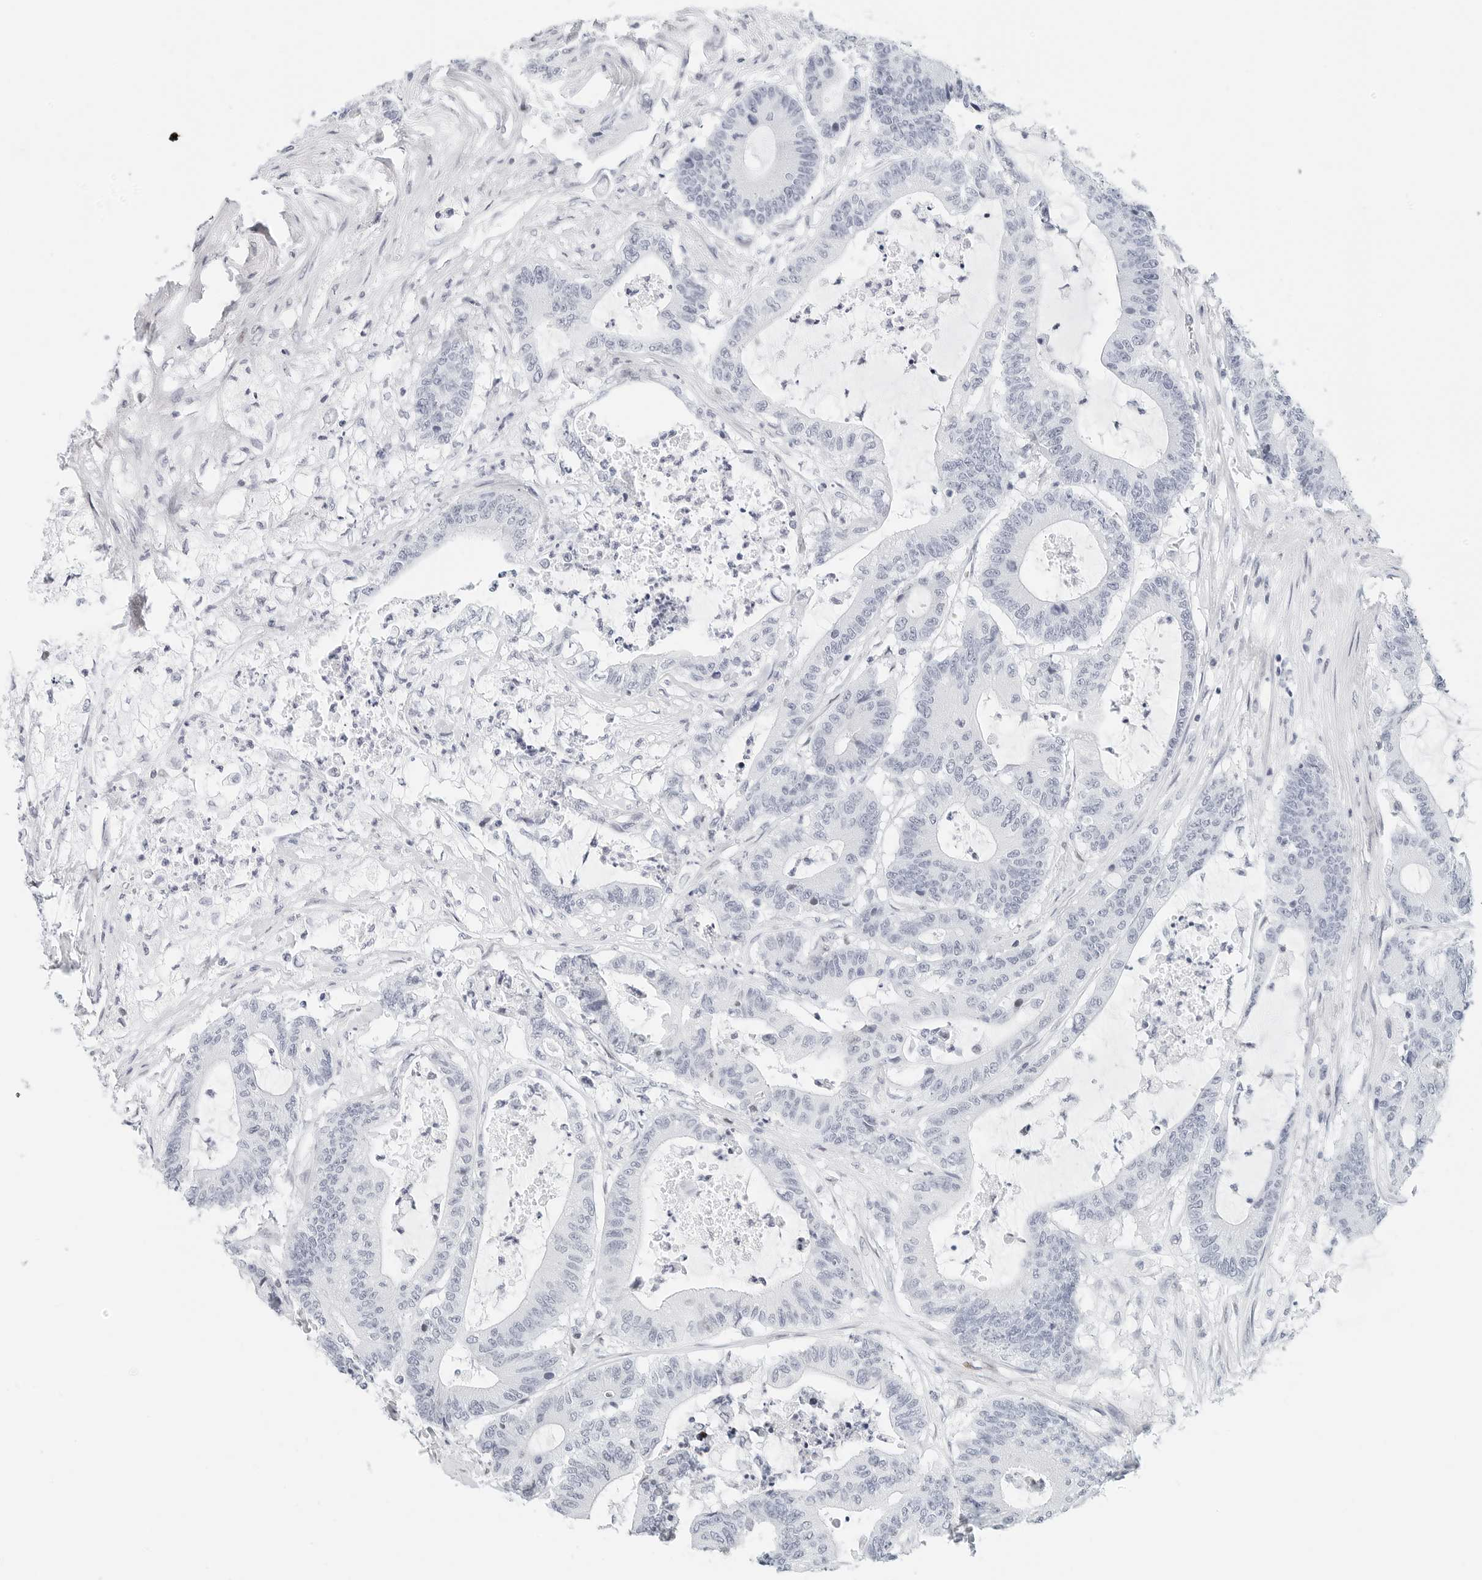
{"staining": {"intensity": "negative", "quantity": "none", "location": "none"}, "tissue": "colorectal cancer", "cell_type": "Tumor cells", "image_type": "cancer", "snomed": [{"axis": "morphology", "description": "Adenocarcinoma, NOS"}, {"axis": "topography", "description": "Colon"}], "caption": "Tumor cells are negative for protein expression in human colorectal cancer.", "gene": "NTMT2", "patient": {"sex": "female", "age": 84}}